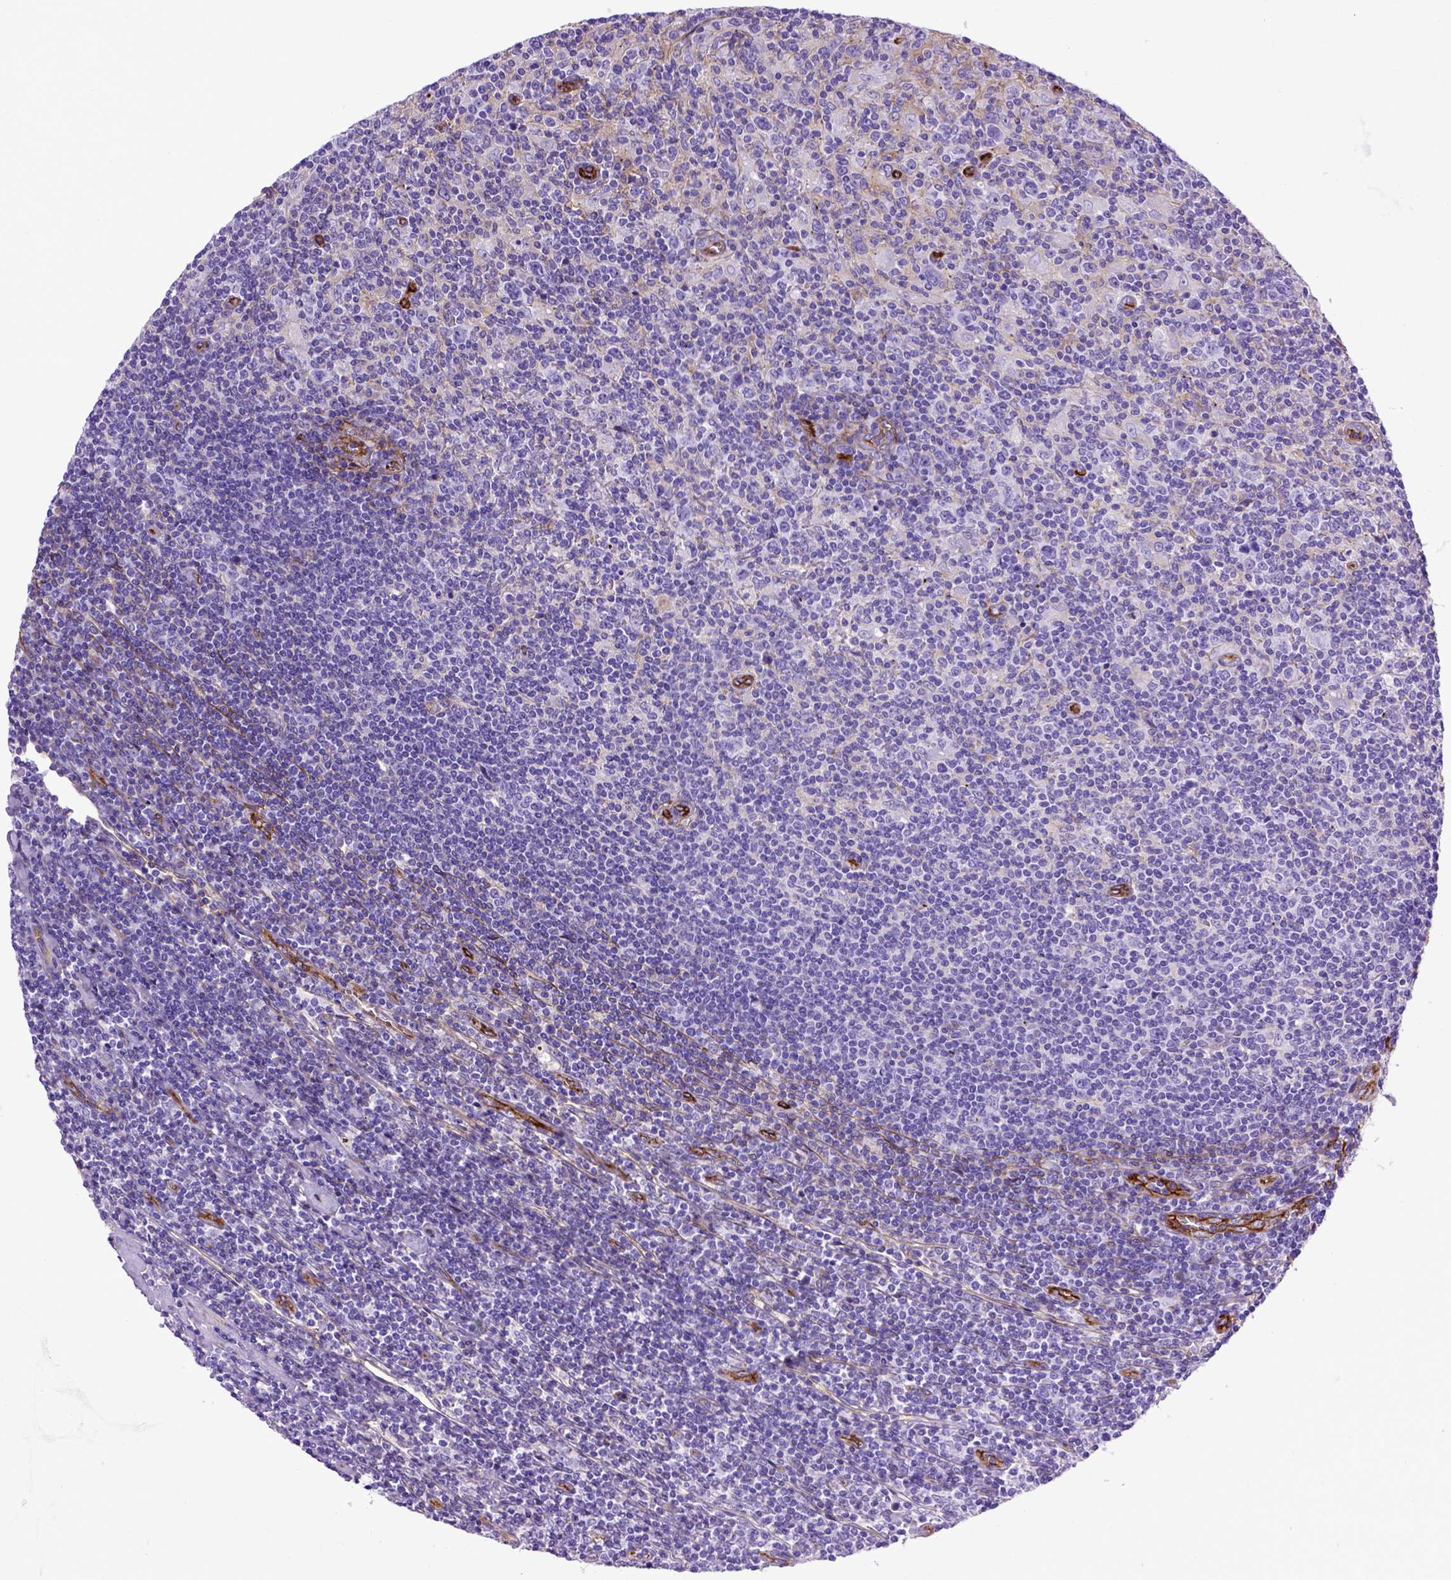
{"staining": {"intensity": "negative", "quantity": "none", "location": "none"}, "tissue": "lymphoma", "cell_type": "Tumor cells", "image_type": "cancer", "snomed": [{"axis": "morphology", "description": "Hodgkin's disease, NOS"}, {"axis": "topography", "description": "Lymph node"}], "caption": "Tumor cells show no significant protein positivity in Hodgkin's disease.", "gene": "ENG", "patient": {"sex": "male", "age": 40}}